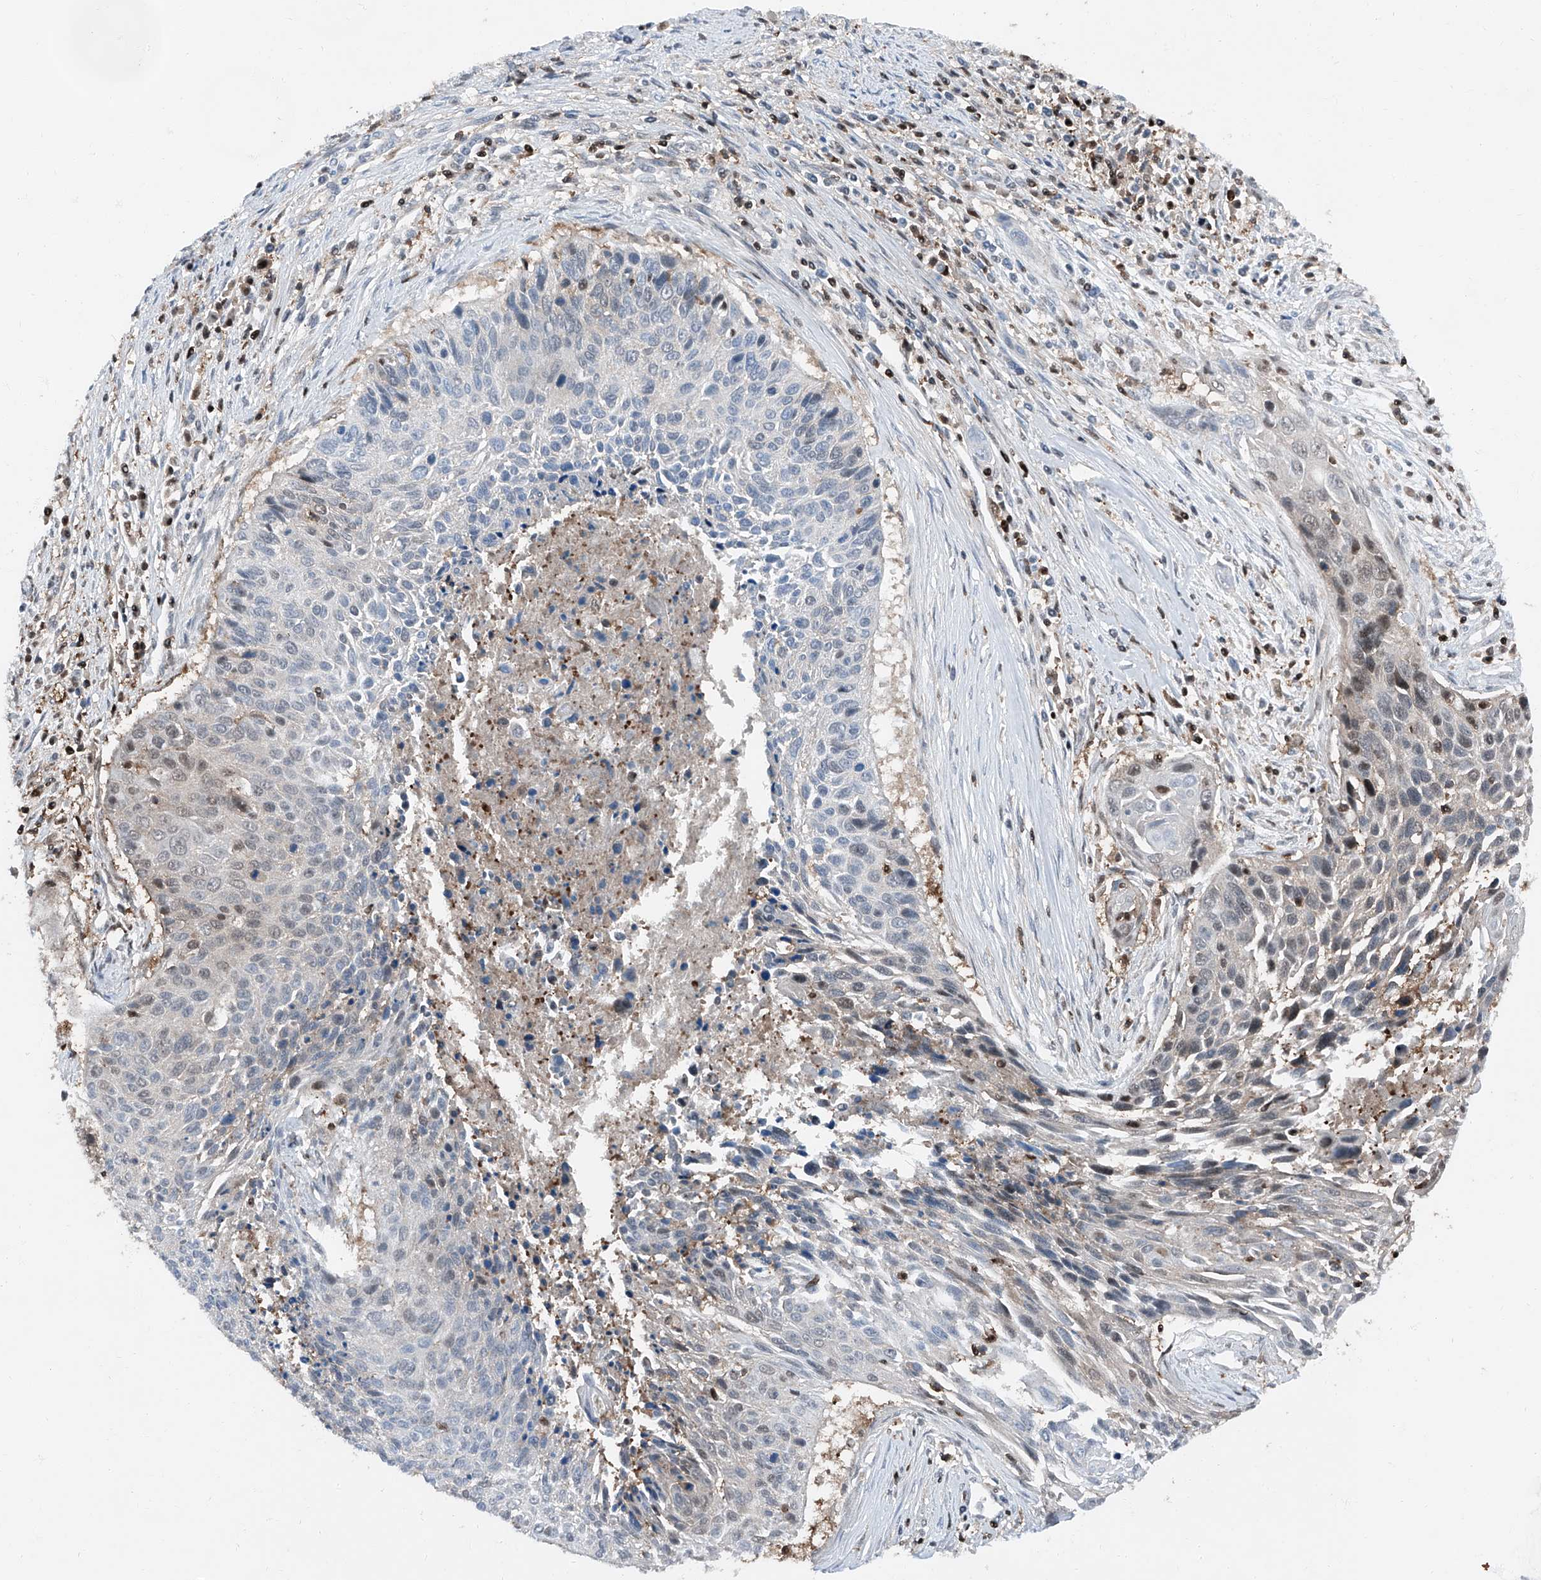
{"staining": {"intensity": "weak", "quantity": "<25%", "location": "cytoplasmic/membranous,nuclear"}, "tissue": "cervical cancer", "cell_type": "Tumor cells", "image_type": "cancer", "snomed": [{"axis": "morphology", "description": "Squamous cell carcinoma, NOS"}, {"axis": "topography", "description": "Cervix"}], "caption": "There is no significant positivity in tumor cells of cervical cancer (squamous cell carcinoma).", "gene": "PSMB10", "patient": {"sex": "female", "age": 55}}